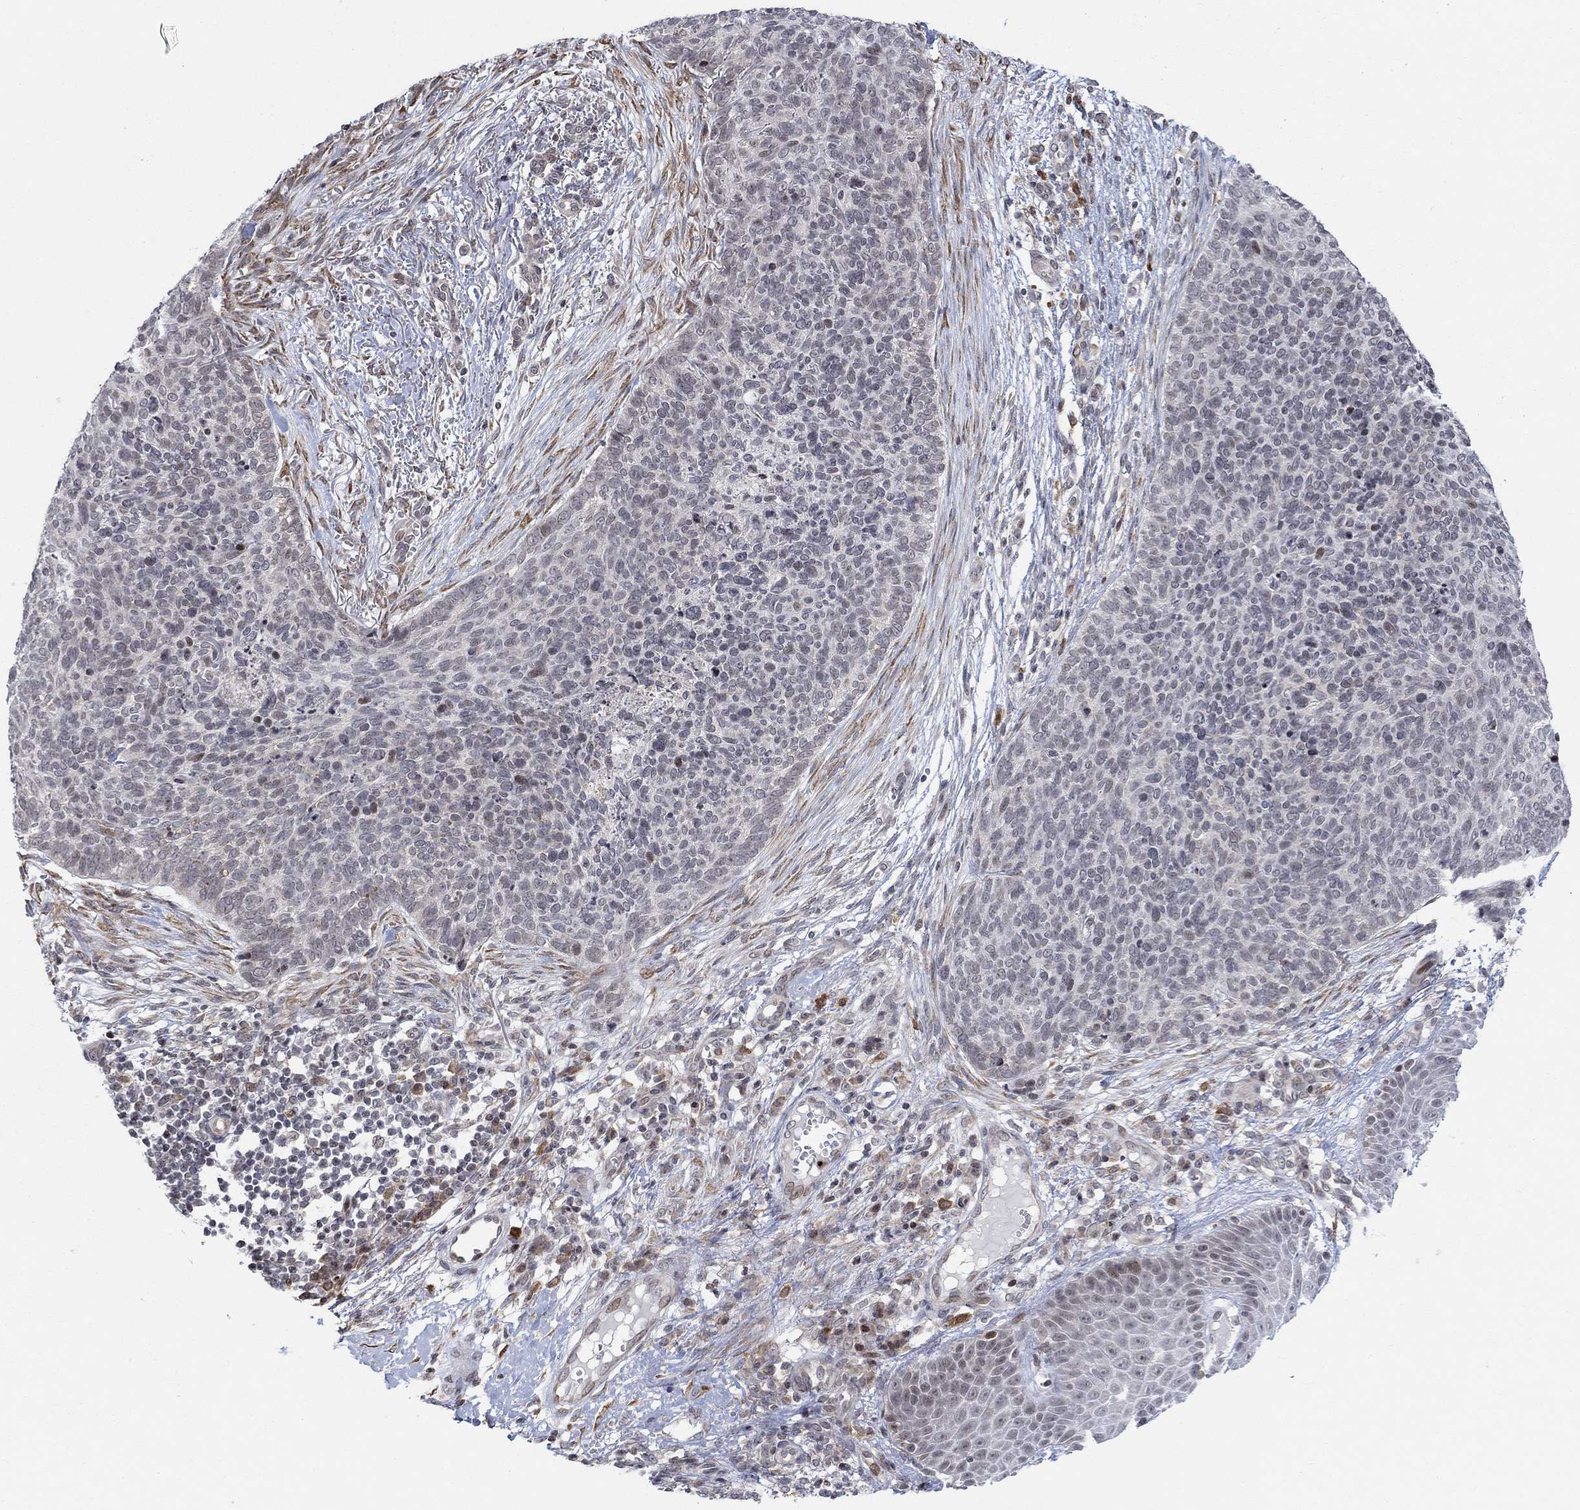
{"staining": {"intensity": "negative", "quantity": "none", "location": "none"}, "tissue": "skin cancer", "cell_type": "Tumor cells", "image_type": "cancer", "snomed": [{"axis": "morphology", "description": "Basal cell carcinoma"}, {"axis": "topography", "description": "Skin"}], "caption": "High power microscopy image of an immunohistochemistry photomicrograph of skin cancer, revealing no significant staining in tumor cells.", "gene": "ABHD14A", "patient": {"sex": "male", "age": 64}}